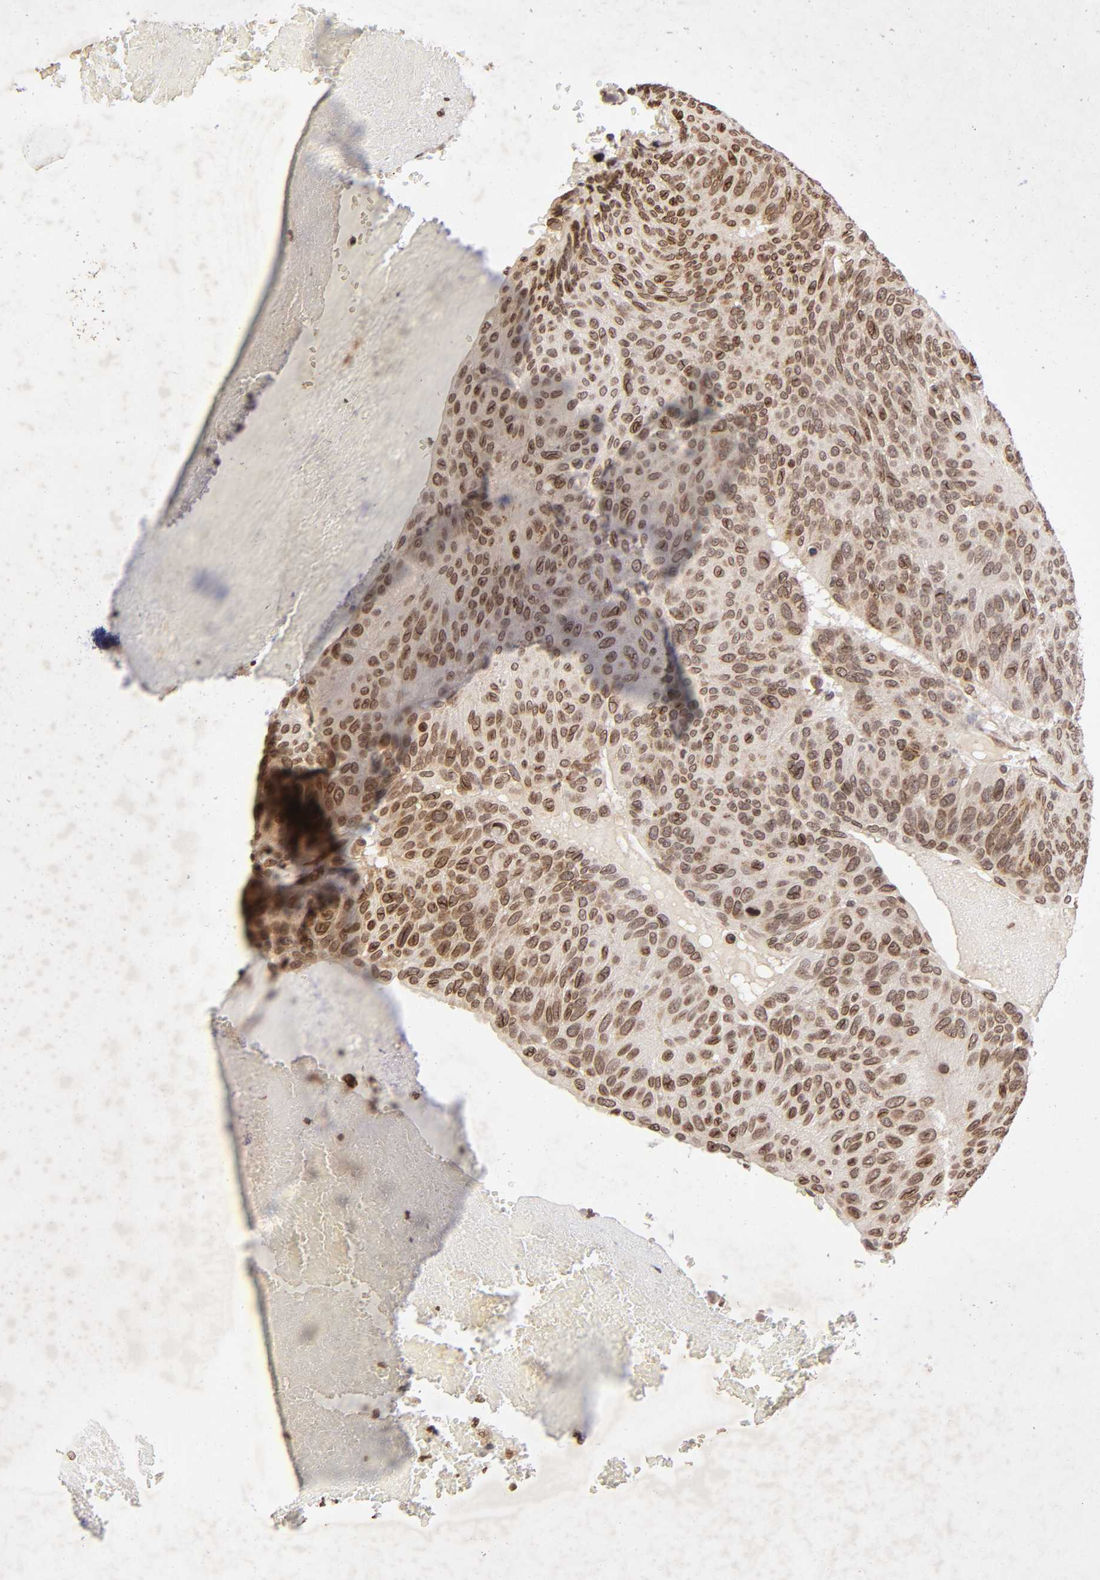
{"staining": {"intensity": "moderate", "quantity": ">75%", "location": "nuclear"}, "tissue": "urothelial cancer", "cell_type": "Tumor cells", "image_type": "cancer", "snomed": [{"axis": "morphology", "description": "Urothelial carcinoma, High grade"}, {"axis": "topography", "description": "Urinary bladder"}], "caption": "DAB immunohistochemical staining of urothelial carcinoma (high-grade) demonstrates moderate nuclear protein staining in approximately >75% of tumor cells.", "gene": "MLLT6", "patient": {"sex": "male", "age": 66}}